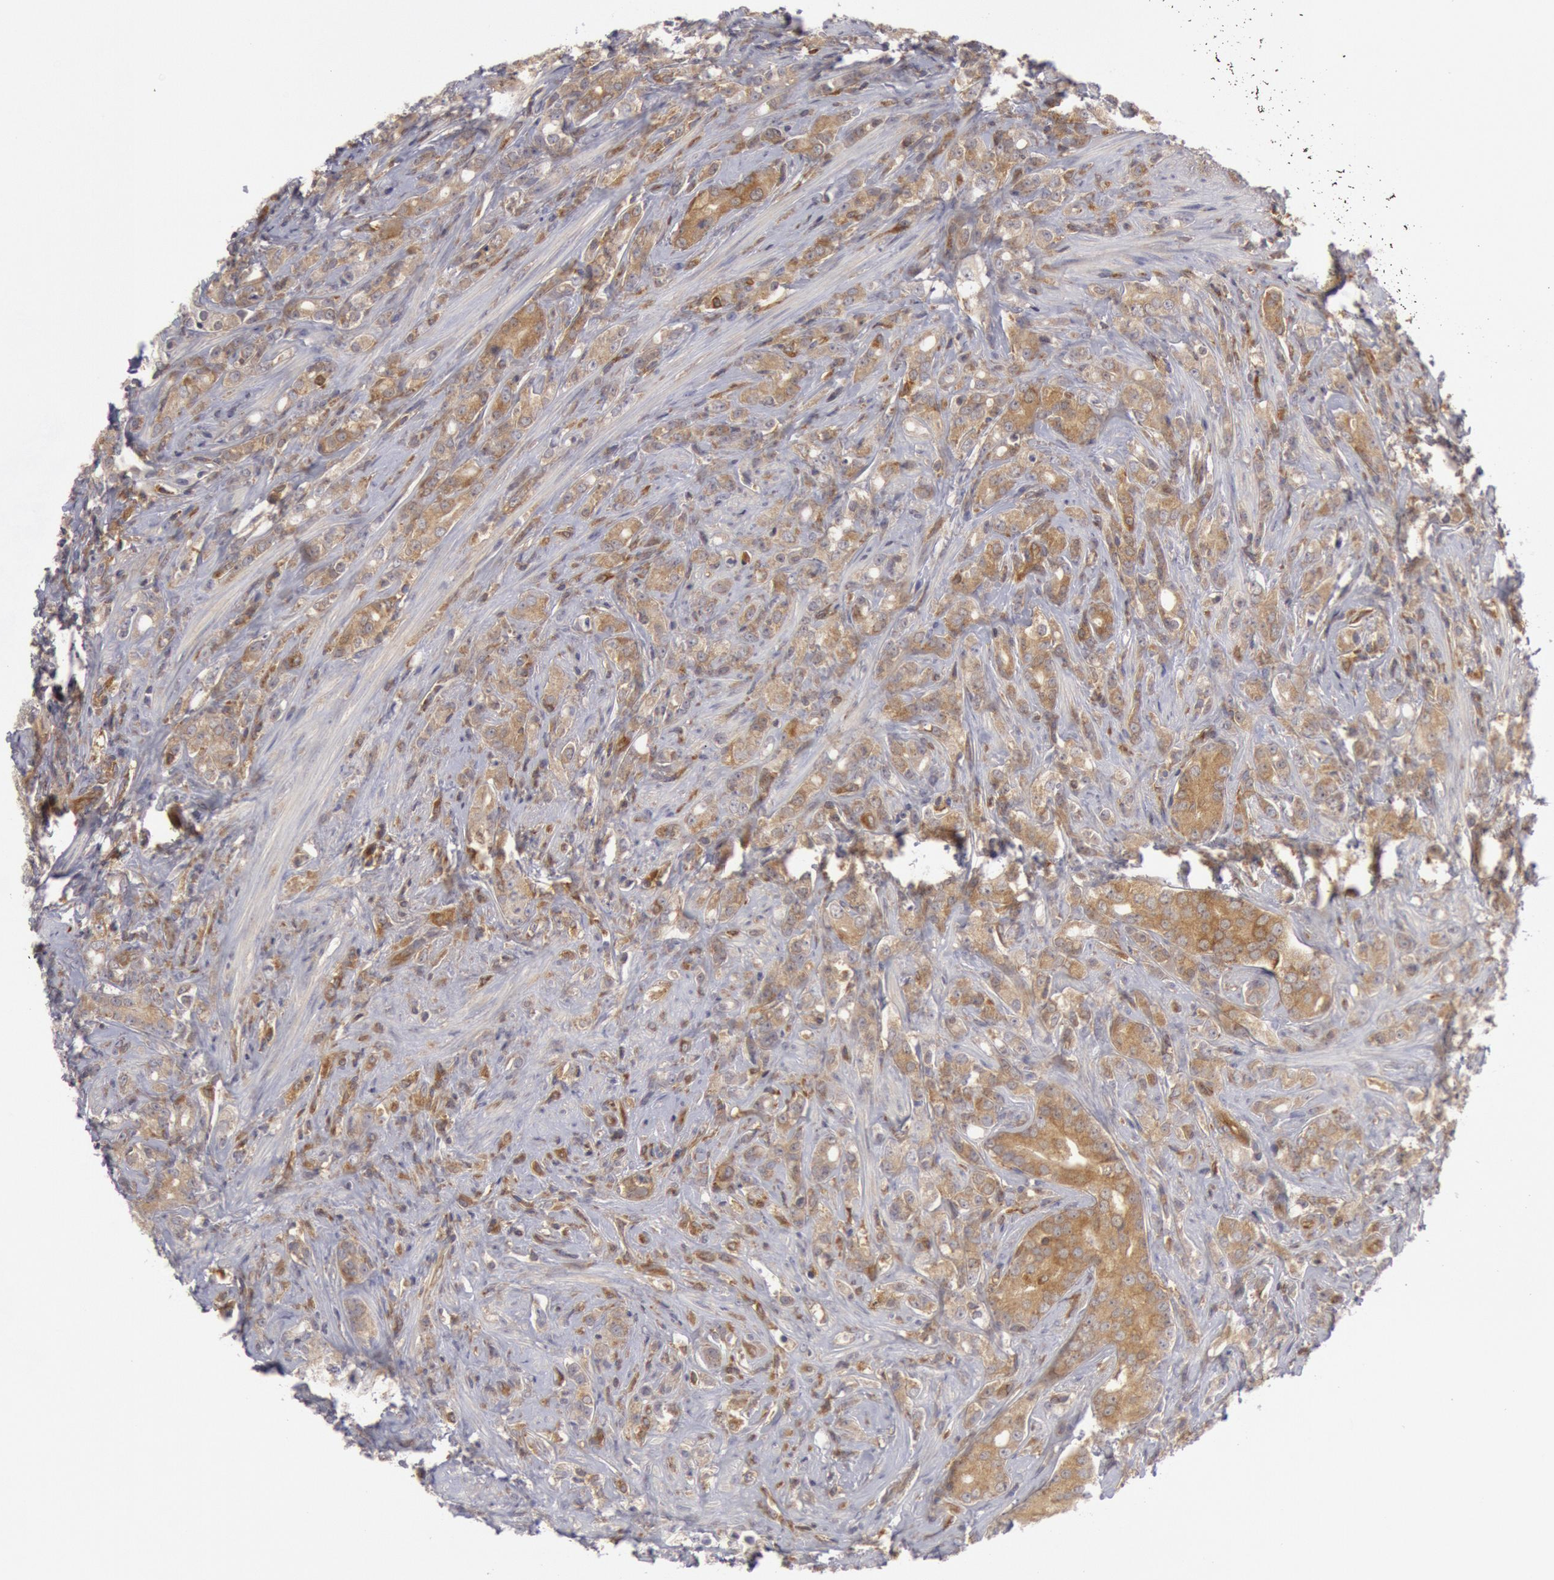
{"staining": {"intensity": "moderate", "quantity": ">75%", "location": "cytoplasmic/membranous"}, "tissue": "prostate cancer", "cell_type": "Tumor cells", "image_type": "cancer", "snomed": [{"axis": "morphology", "description": "Adenocarcinoma, Medium grade"}, {"axis": "topography", "description": "Prostate"}], "caption": "There is medium levels of moderate cytoplasmic/membranous expression in tumor cells of medium-grade adenocarcinoma (prostate), as demonstrated by immunohistochemical staining (brown color).", "gene": "IKBKB", "patient": {"sex": "male", "age": 59}}